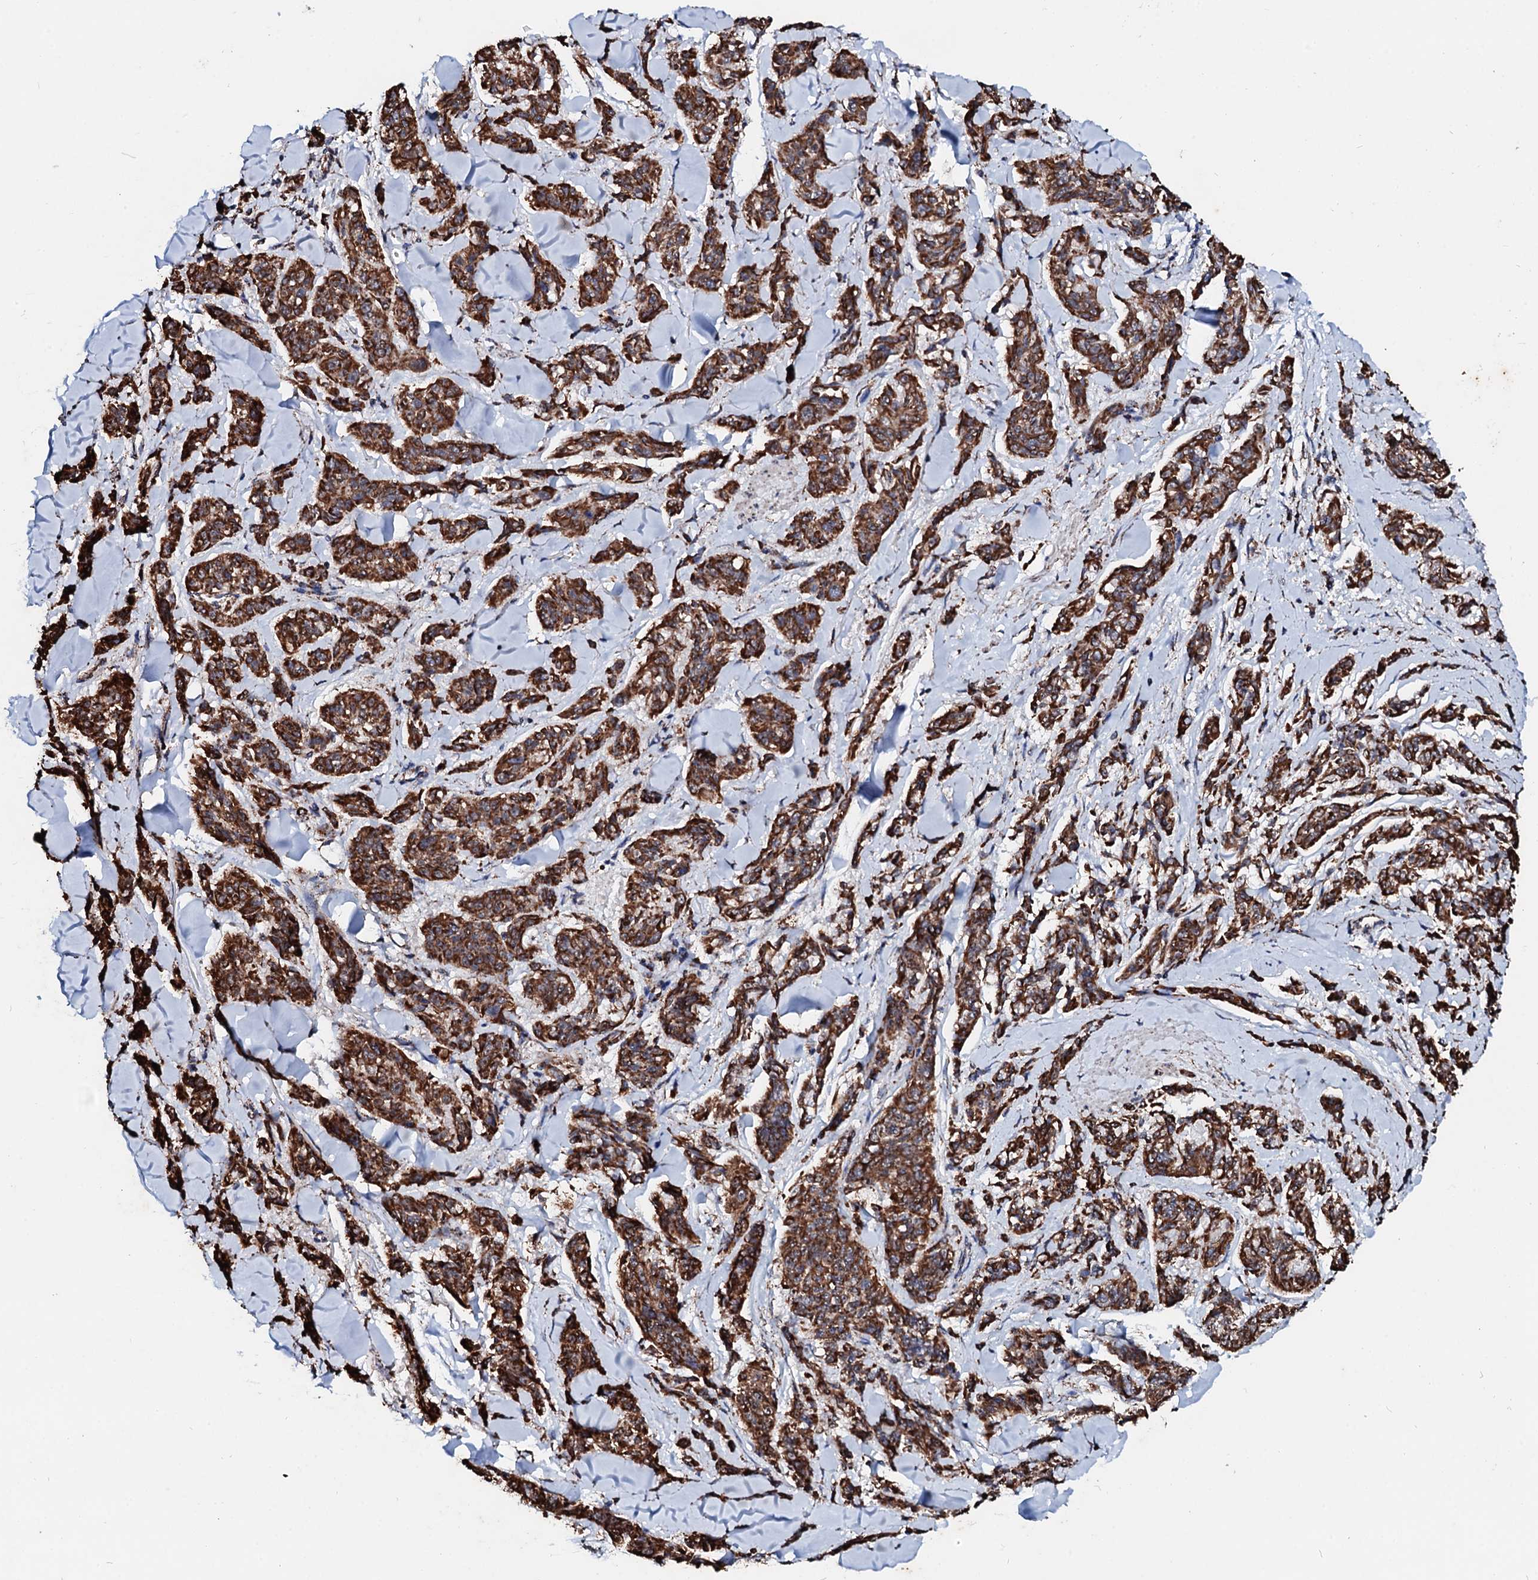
{"staining": {"intensity": "strong", "quantity": ">75%", "location": "cytoplasmic/membranous"}, "tissue": "melanoma", "cell_type": "Tumor cells", "image_type": "cancer", "snomed": [{"axis": "morphology", "description": "Malignant melanoma, NOS"}, {"axis": "topography", "description": "Skin"}], "caption": "Brown immunohistochemical staining in human malignant melanoma exhibits strong cytoplasmic/membranous expression in about >75% of tumor cells.", "gene": "SECISBP2L", "patient": {"sex": "male", "age": 53}}